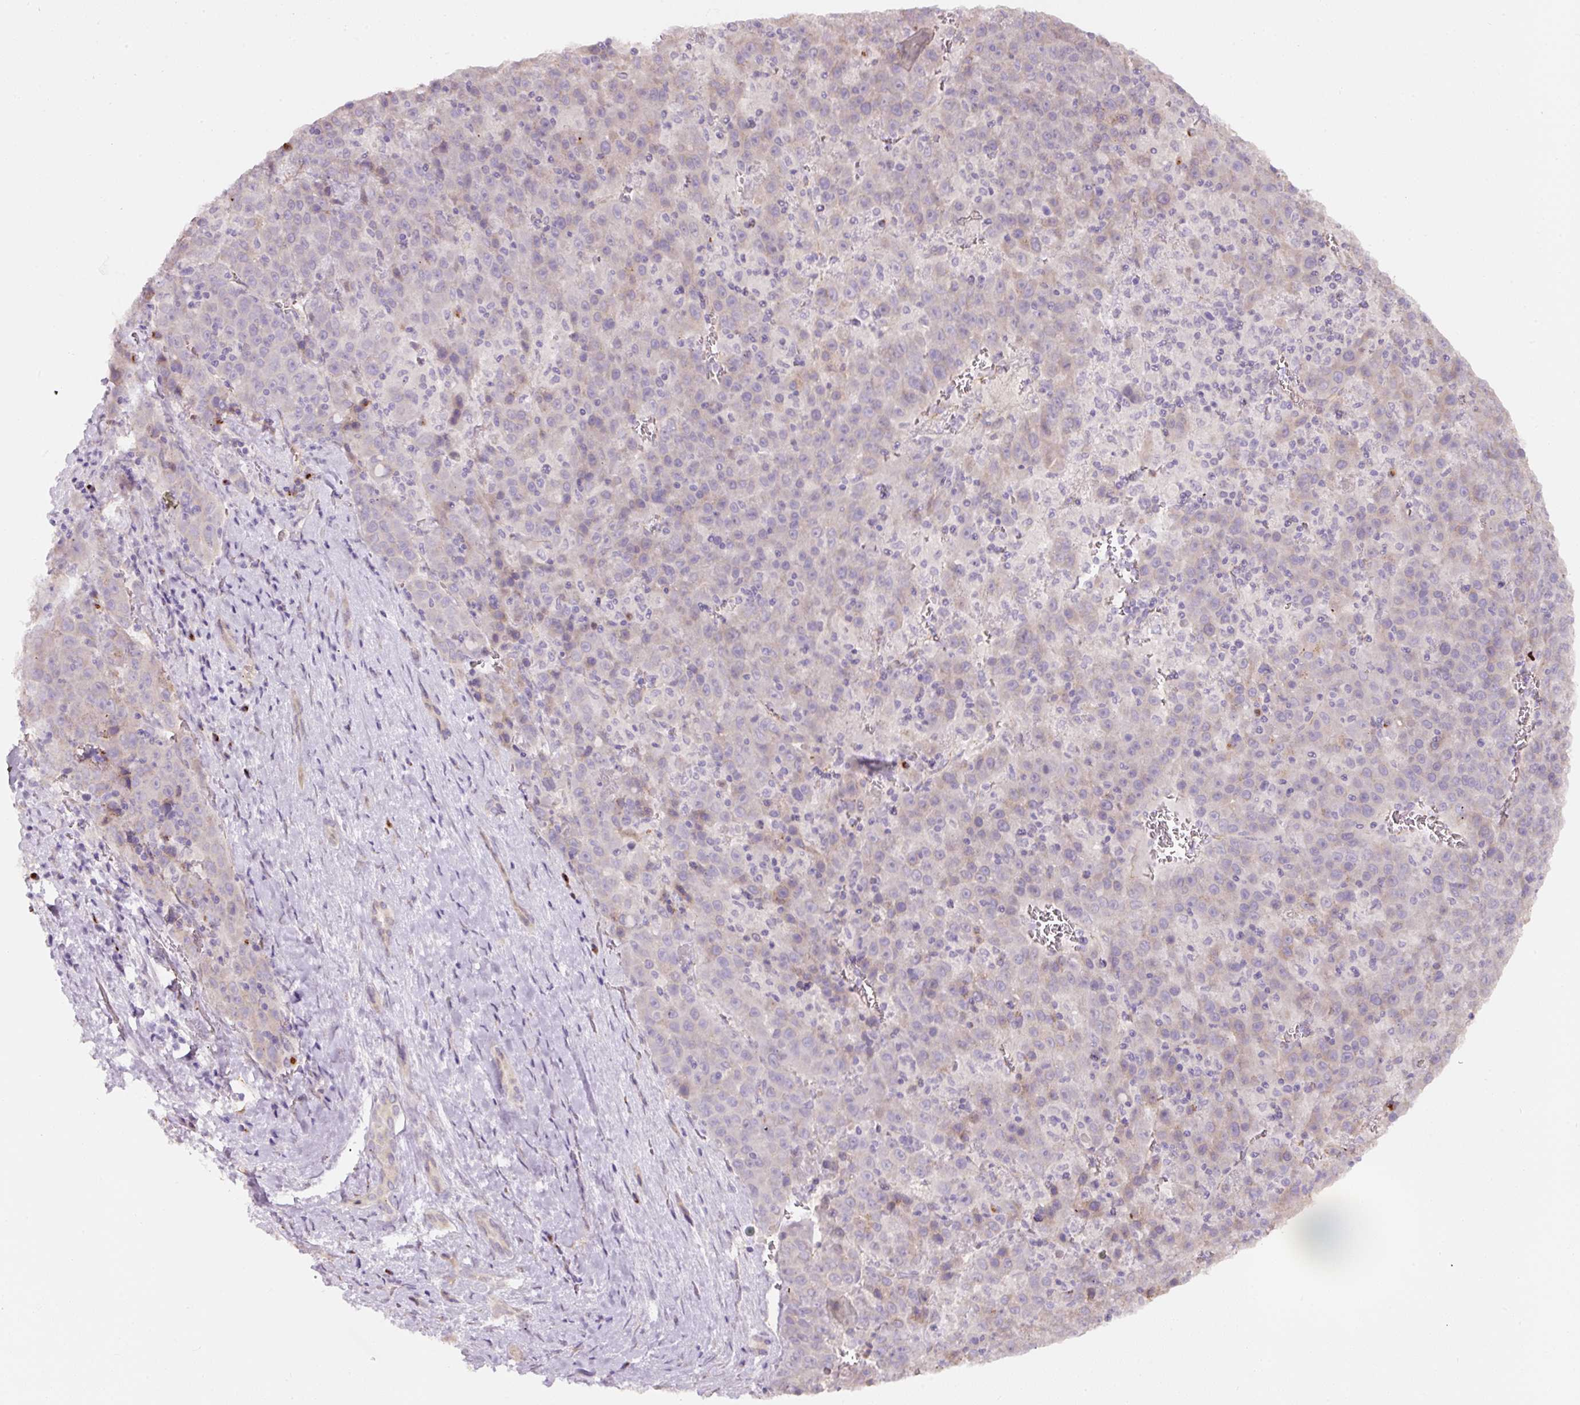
{"staining": {"intensity": "weak", "quantity": "<25%", "location": "cytoplasmic/membranous"}, "tissue": "liver cancer", "cell_type": "Tumor cells", "image_type": "cancer", "snomed": [{"axis": "morphology", "description": "Carcinoma, Hepatocellular, NOS"}, {"axis": "topography", "description": "Liver"}], "caption": "IHC image of hepatocellular carcinoma (liver) stained for a protein (brown), which reveals no staining in tumor cells.", "gene": "NBPF11", "patient": {"sex": "female", "age": 53}}